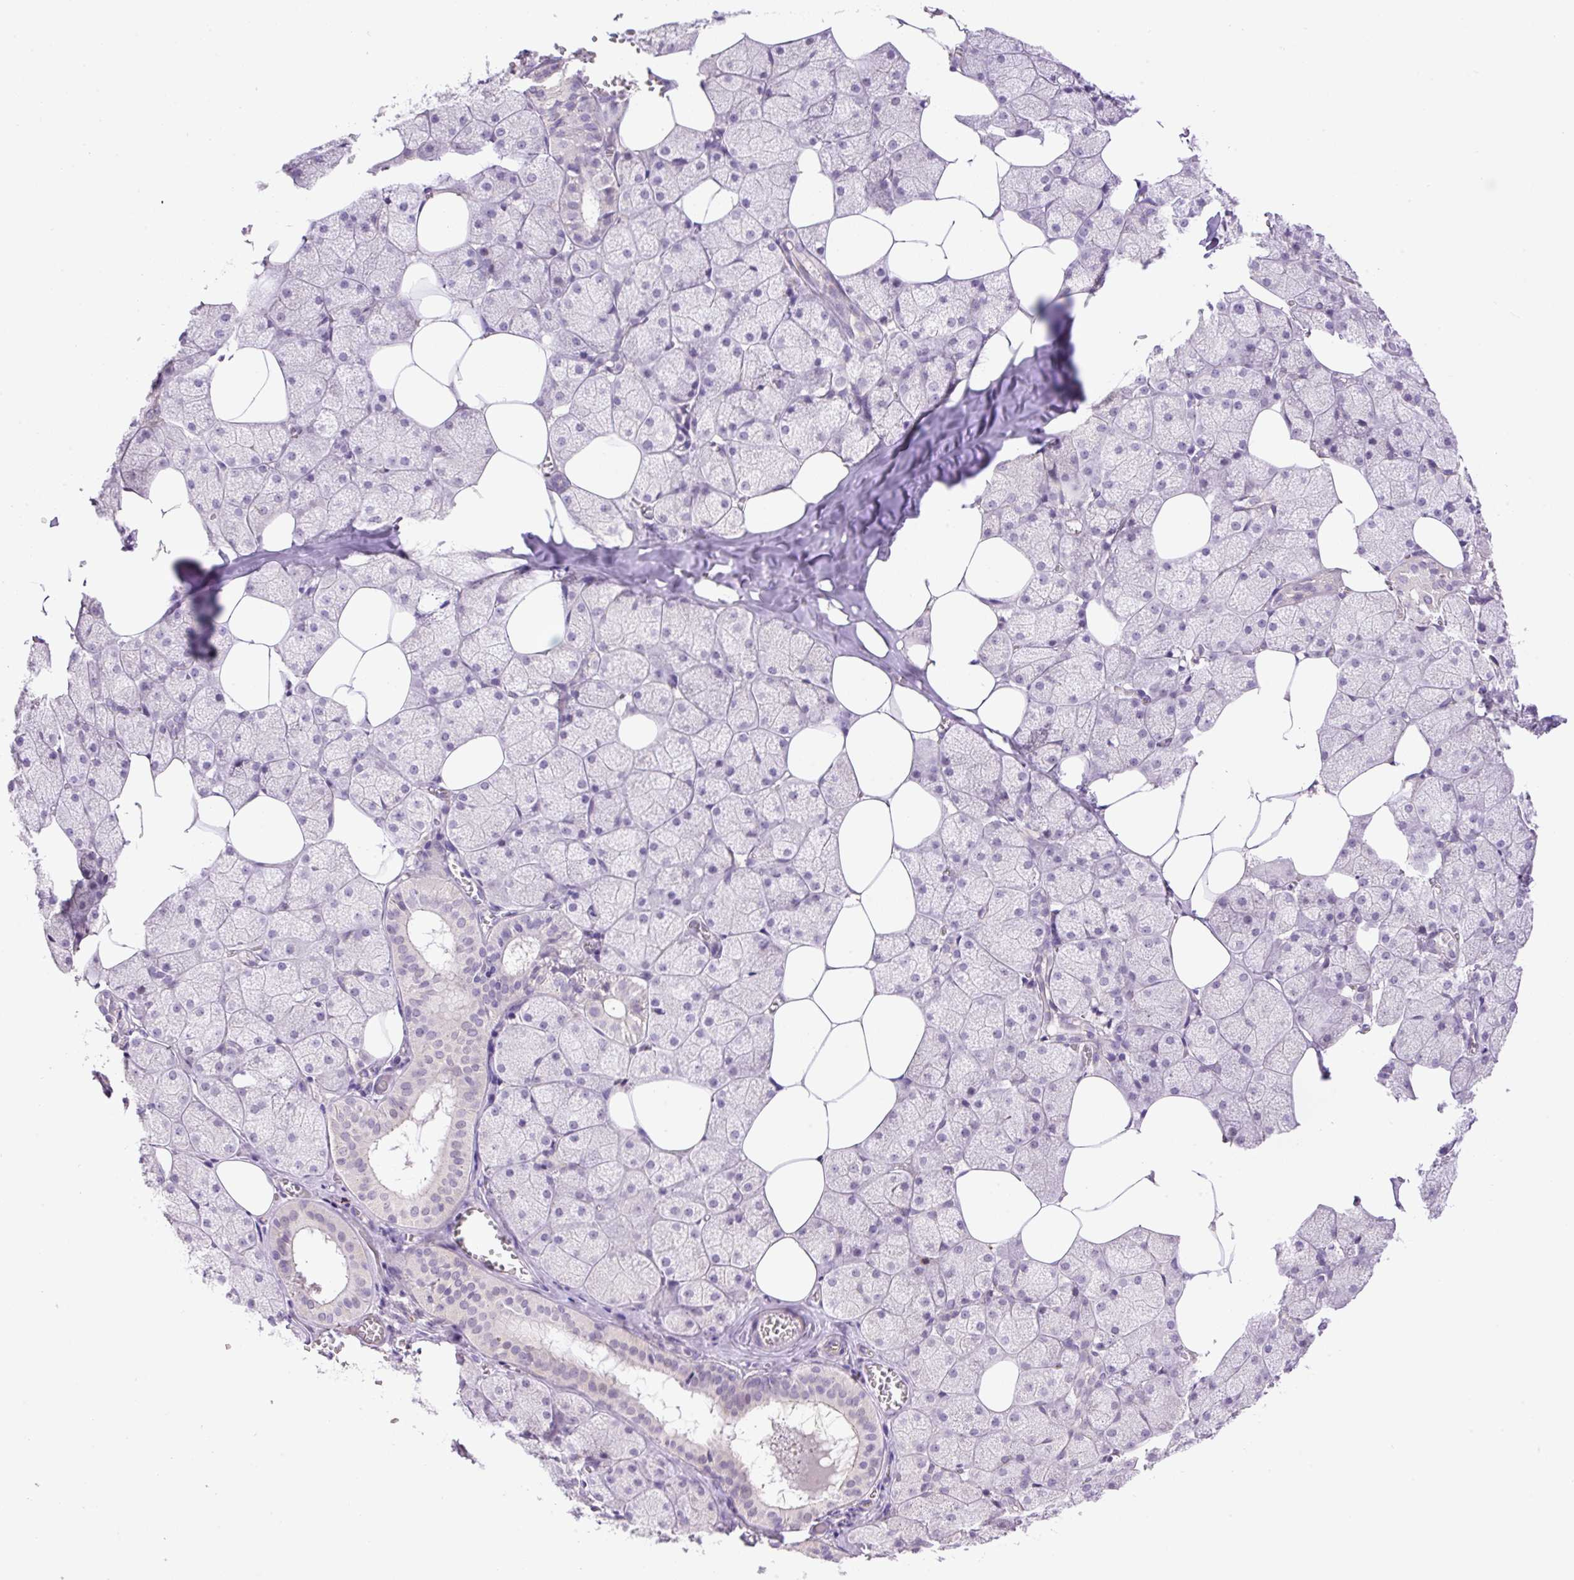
{"staining": {"intensity": "negative", "quantity": "none", "location": "none"}, "tissue": "salivary gland", "cell_type": "Glandular cells", "image_type": "normal", "snomed": [{"axis": "morphology", "description": "Normal tissue, NOS"}, {"axis": "topography", "description": "Salivary gland"}, {"axis": "topography", "description": "Peripheral nerve tissue"}], "caption": "IHC histopathology image of benign human salivary gland stained for a protein (brown), which exhibits no expression in glandular cells. (Immunohistochemistry (ihc), brightfield microscopy, high magnification).", "gene": "HABP4", "patient": {"sex": "male", "age": 38}}